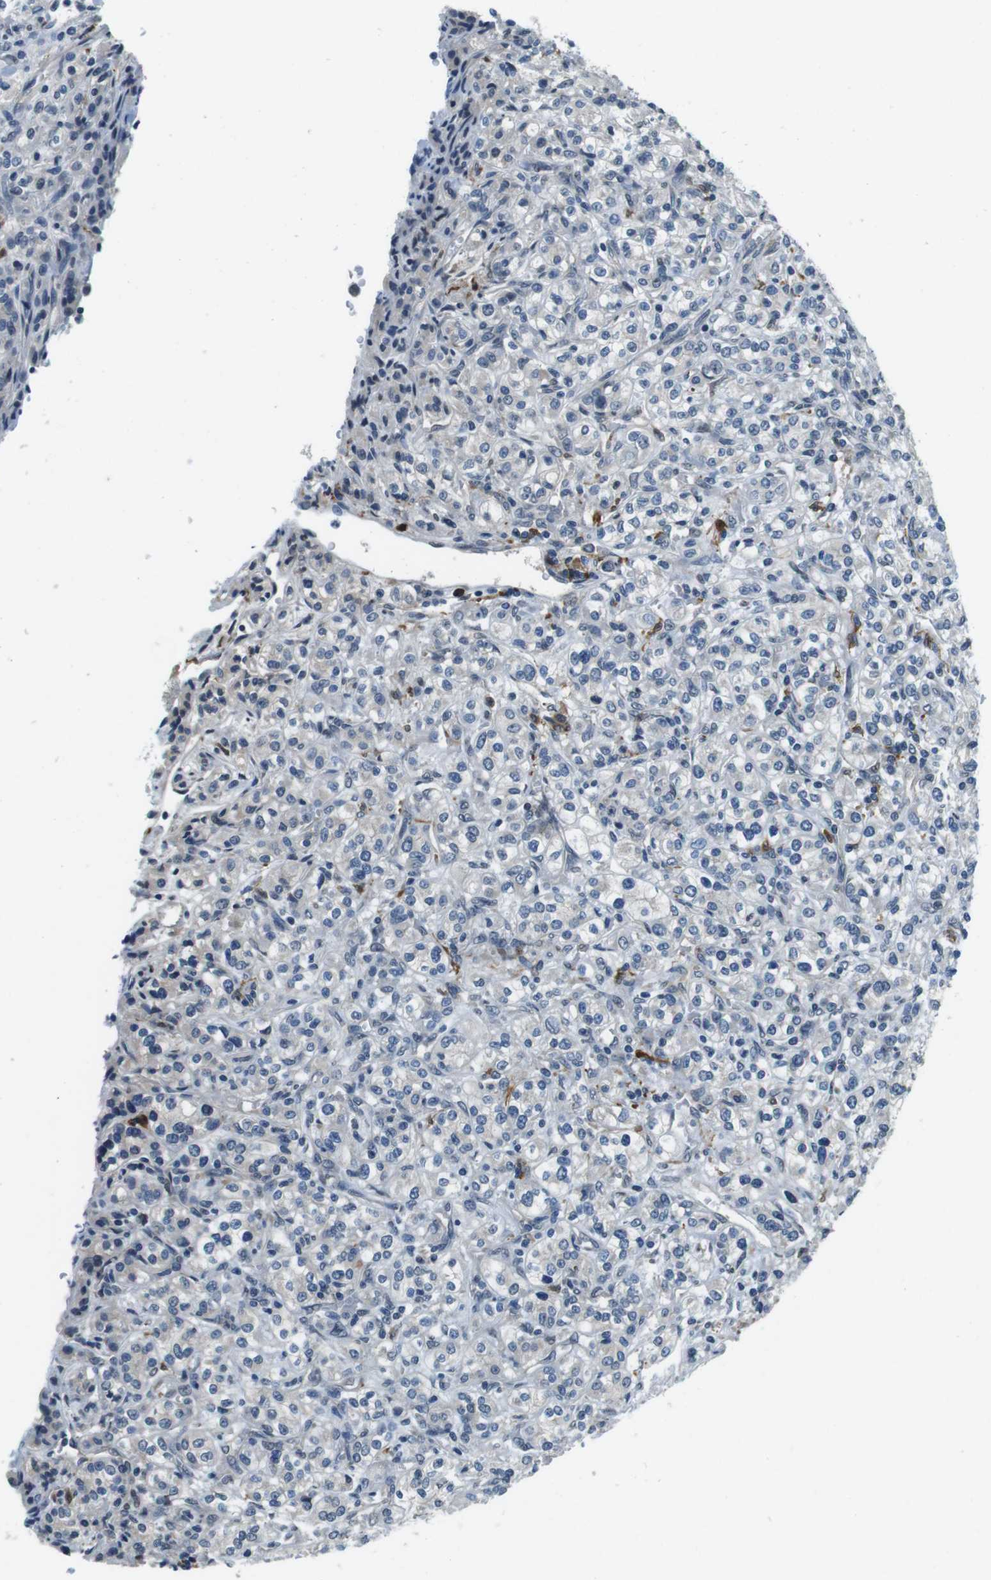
{"staining": {"intensity": "negative", "quantity": "none", "location": "none"}, "tissue": "renal cancer", "cell_type": "Tumor cells", "image_type": "cancer", "snomed": [{"axis": "morphology", "description": "Adenocarcinoma, NOS"}, {"axis": "topography", "description": "Kidney"}], "caption": "This is an immunohistochemistry (IHC) histopathology image of renal adenocarcinoma. There is no staining in tumor cells.", "gene": "CD163L1", "patient": {"sex": "male", "age": 77}}